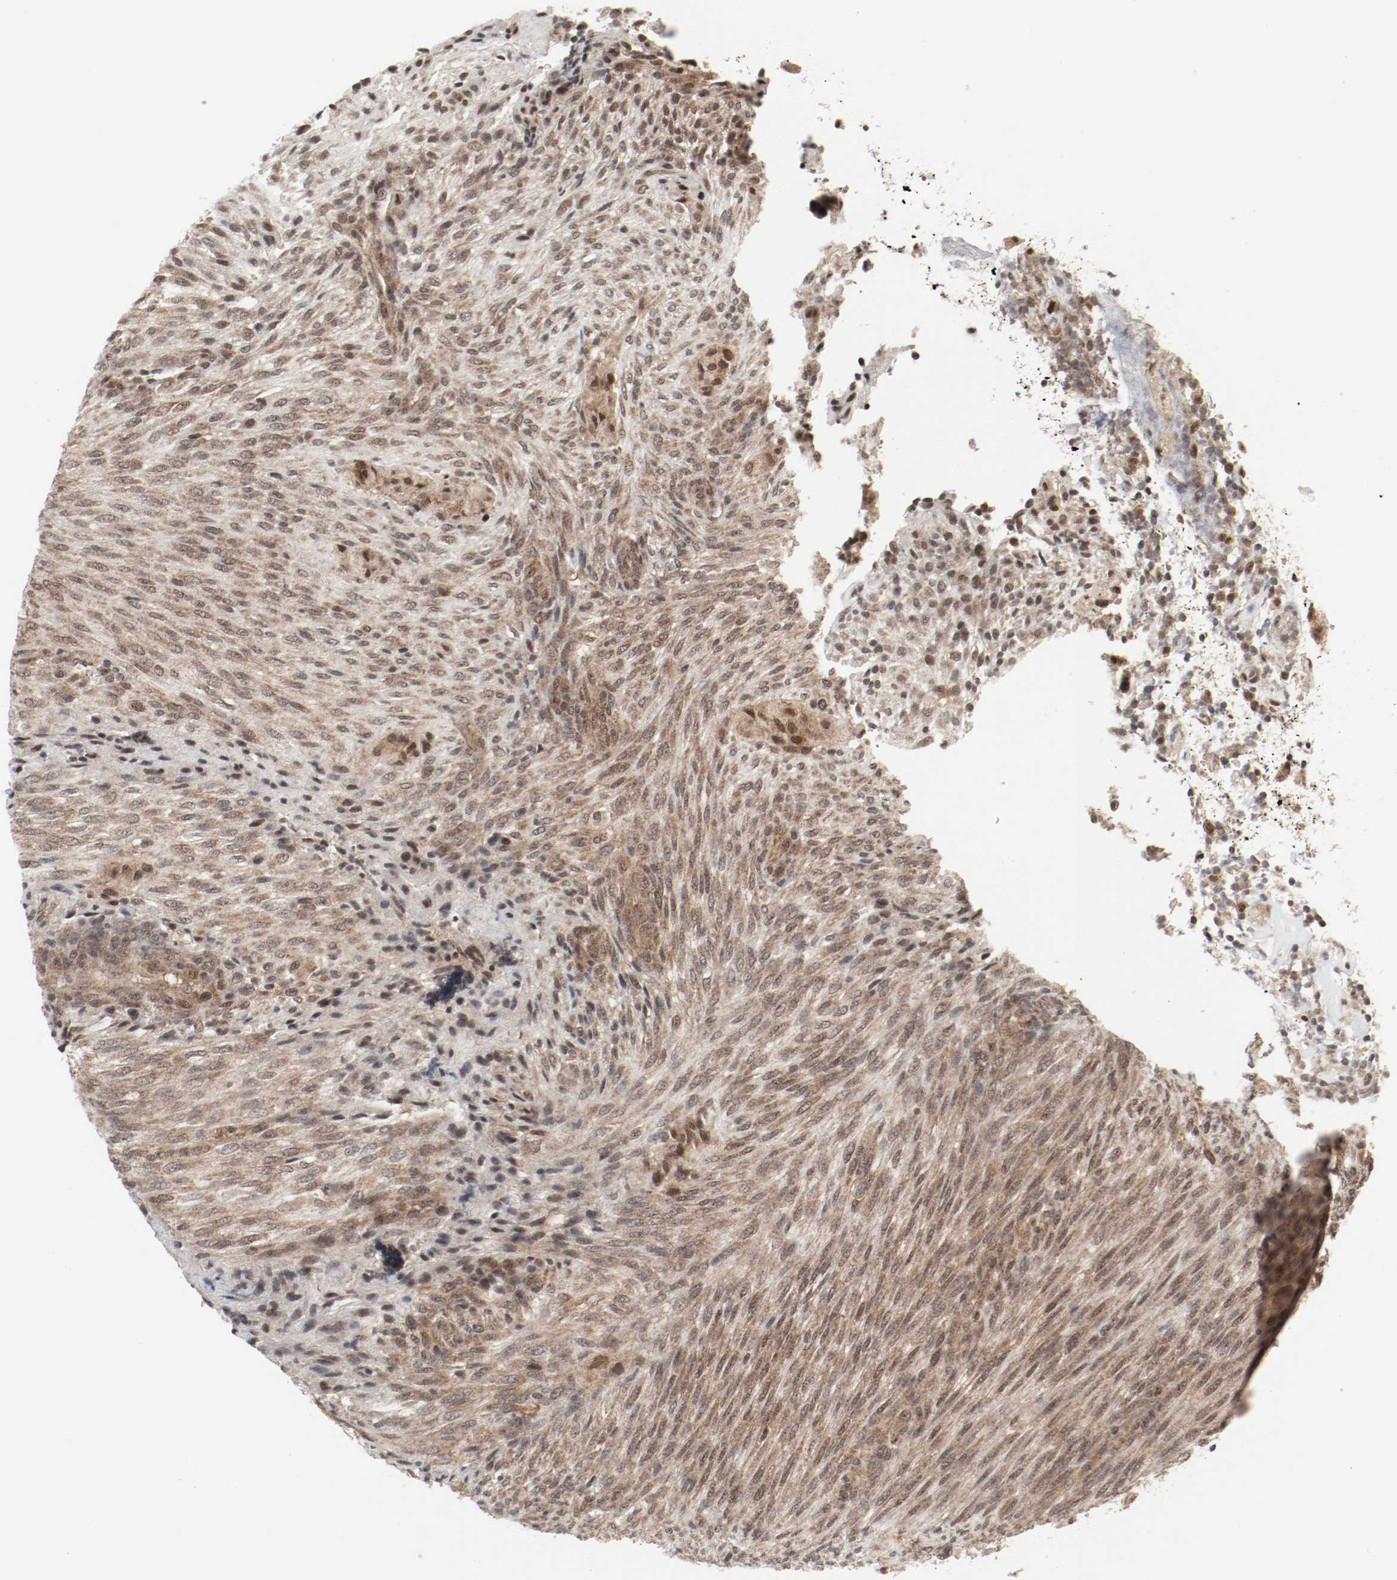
{"staining": {"intensity": "moderate", "quantity": ">75%", "location": "cytoplasmic/membranous,nuclear"}, "tissue": "glioma", "cell_type": "Tumor cells", "image_type": "cancer", "snomed": [{"axis": "morphology", "description": "Glioma, malignant, High grade"}, {"axis": "topography", "description": "Cerebral cortex"}], "caption": "Protein analysis of malignant glioma (high-grade) tissue displays moderate cytoplasmic/membranous and nuclear expression in about >75% of tumor cells.", "gene": "CSNK2B", "patient": {"sex": "female", "age": 55}}